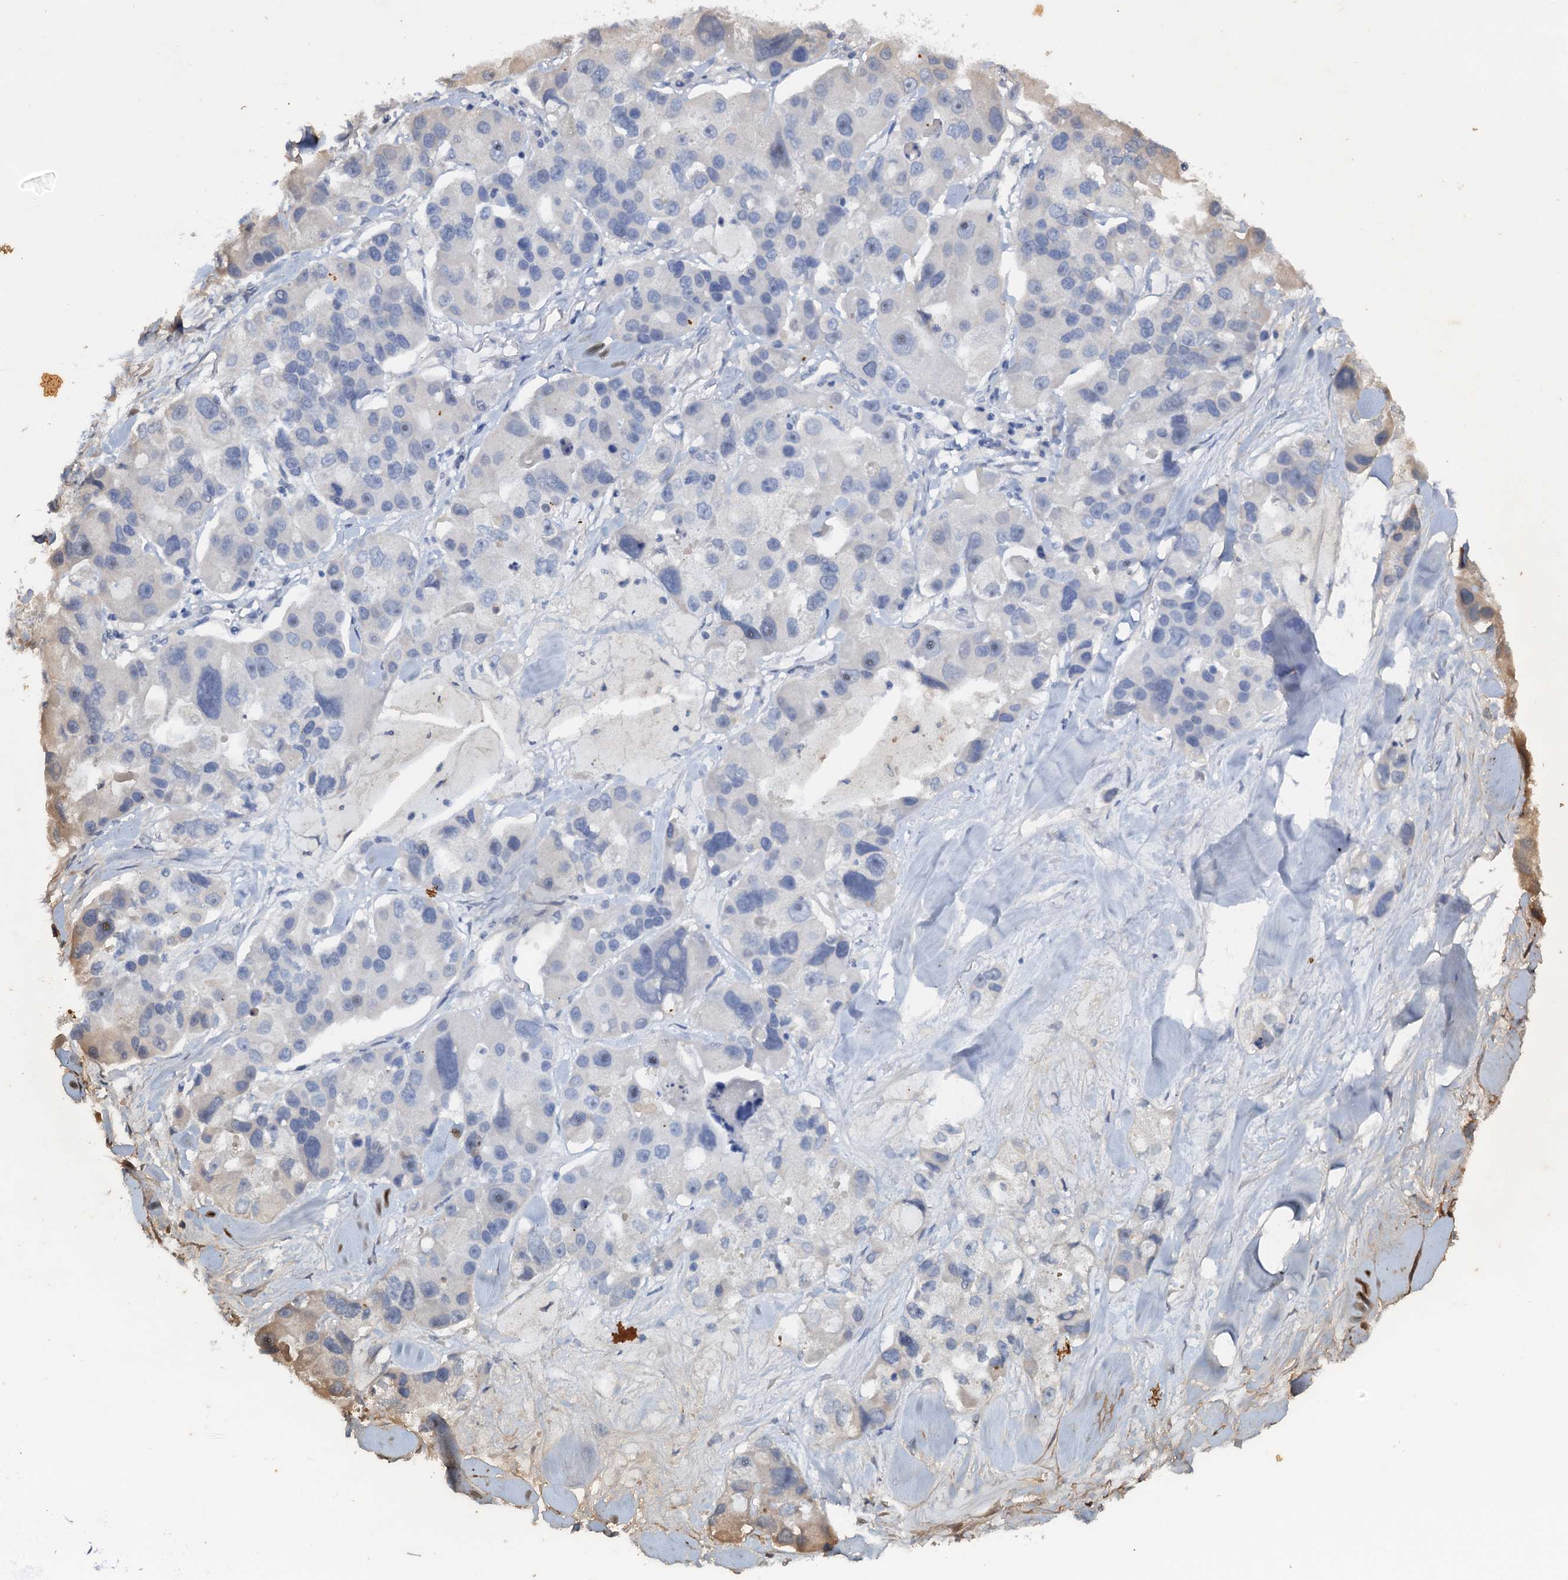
{"staining": {"intensity": "negative", "quantity": "none", "location": "none"}, "tissue": "lung cancer", "cell_type": "Tumor cells", "image_type": "cancer", "snomed": [{"axis": "morphology", "description": "Adenocarcinoma, NOS"}, {"axis": "topography", "description": "Lung"}], "caption": "Tumor cells are negative for brown protein staining in lung adenocarcinoma.", "gene": "PTGES3", "patient": {"sex": "female", "age": 54}}